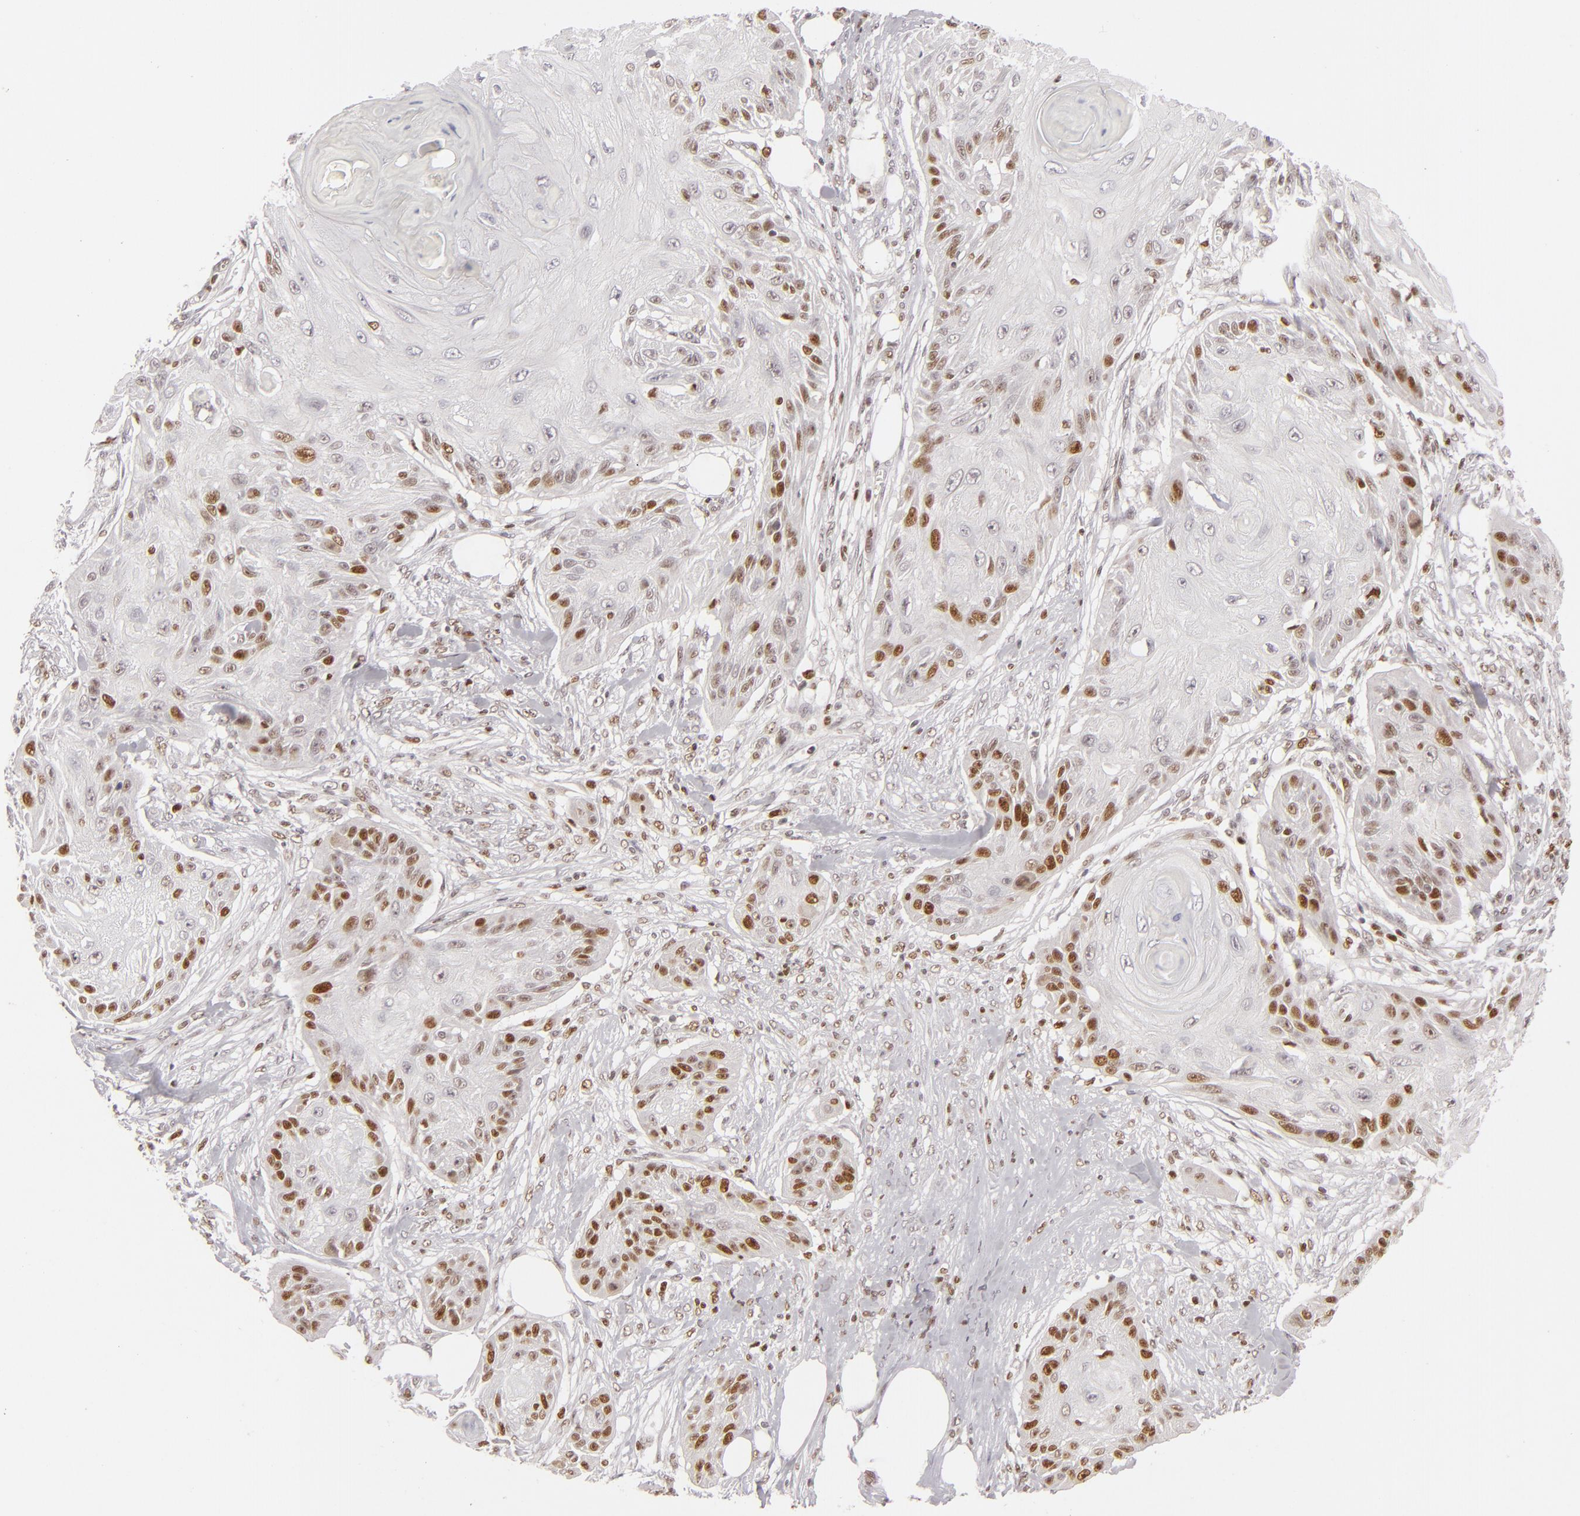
{"staining": {"intensity": "strong", "quantity": "25%-75%", "location": "nuclear"}, "tissue": "skin cancer", "cell_type": "Tumor cells", "image_type": "cancer", "snomed": [{"axis": "morphology", "description": "Squamous cell carcinoma, NOS"}, {"axis": "topography", "description": "Skin"}], "caption": "Strong nuclear staining for a protein is present in about 25%-75% of tumor cells of skin cancer (squamous cell carcinoma) using immunohistochemistry (IHC).", "gene": "FEN1", "patient": {"sex": "female", "age": 88}}